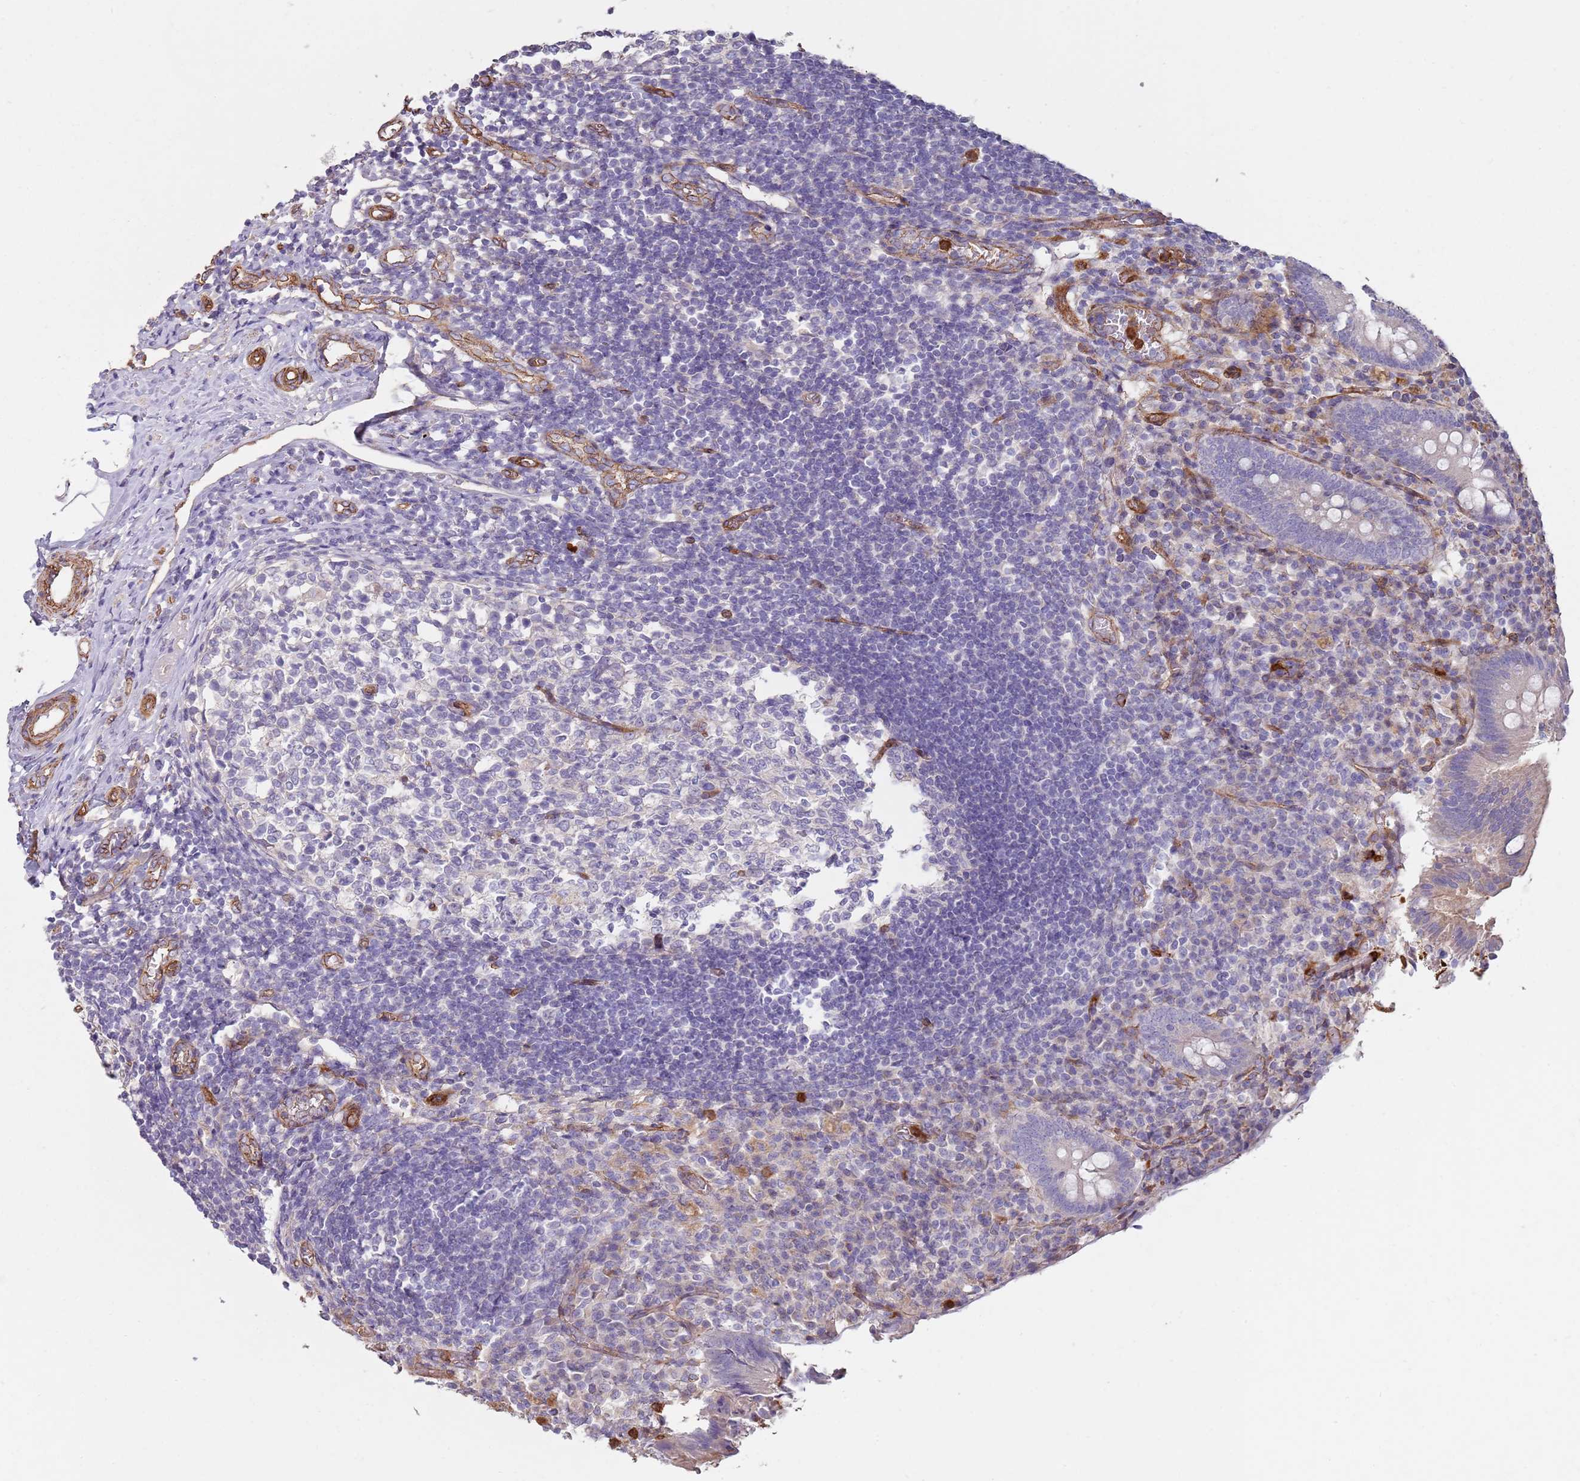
{"staining": {"intensity": "negative", "quantity": "none", "location": "none"}, "tissue": "appendix", "cell_type": "Glandular cells", "image_type": "normal", "snomed": [{"axis": "morphology", "description": "Normal tissue, NOS"}, {"axis": "topography", "description": "Appendix"}], "caption": "IHC of normal appendix demonstrates no expression in glandular cells. Brightfield microscopy of immunohistochemistry (IHC) stained with DAB (3,3'-diaminobenzidine) (brown) and hematoxylin (blue), captured at high magnification.", "gene": "PHLPP2", "patient": {"sex": "female", "age": 17}}